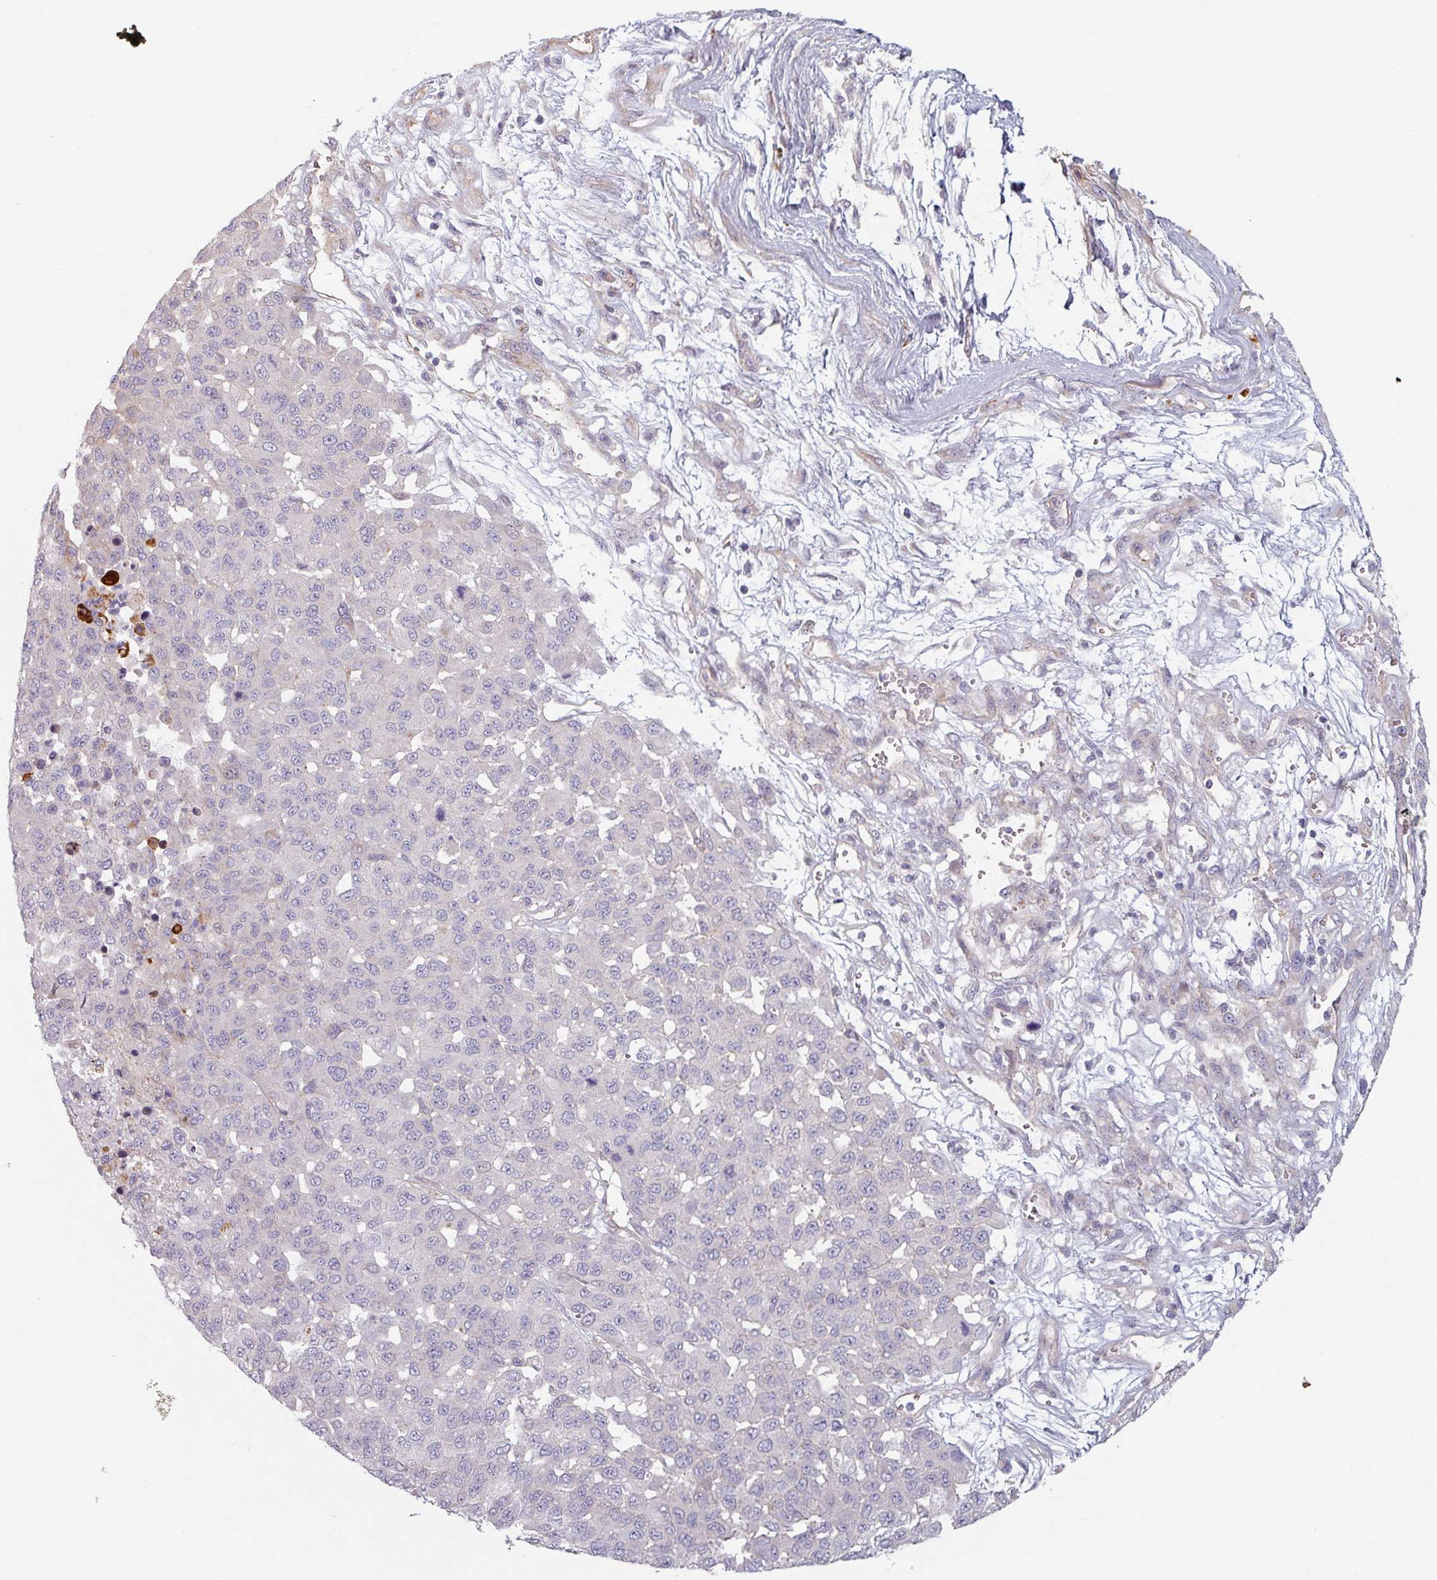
{"staining": {"intensity": "negative", "quantity": "none", "location": "none"}, "tissue": "melanoma", "cell_type": "Tumor cells", "image_type": "cancer", "snomed": [{"axis": "morphology", "description": "Malignant melanoma, NOS"}, {"axis": "topography", "description": "Skin"}], "caption": "High power microscopy photomicrograph of an immunohistochemistry histopathology image of malignant melanoma, revealing no significant expression in tumor cells.", "gene": "C4BPB", "patient": {"sex": "male", "age": 62}}